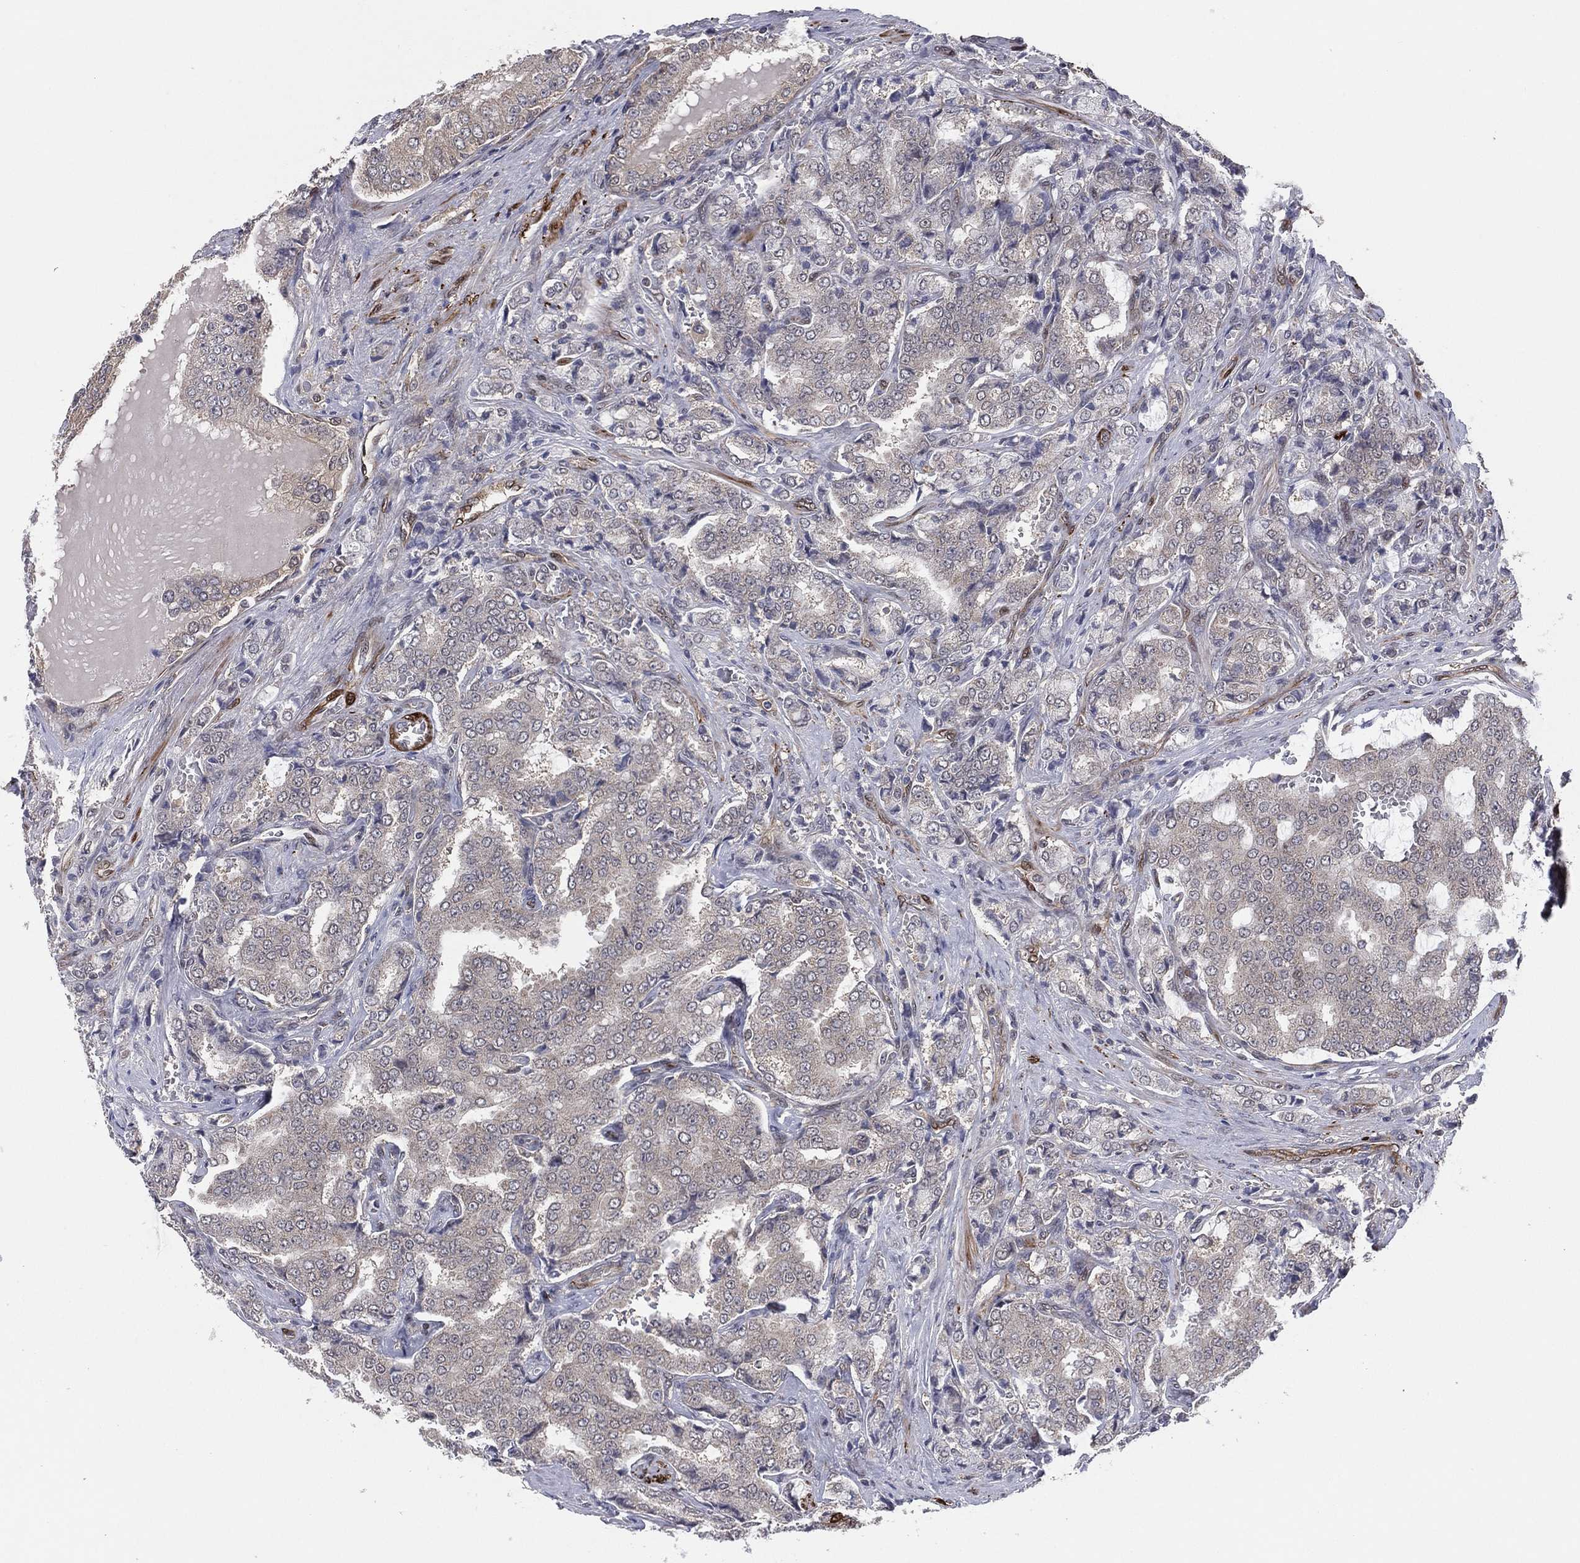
{"staining": {"intensity": "negative", "quantity": "none", "location": "none"}, "tissue": "prostate cancer", "cell_type": "Tumor cells", "image_type": "cancer", "snomed": [{"axis": "morphology", "description": "Adenocarcinoma, NOS"}, {"axis": "topography", "description": "Prostate"}], "caption": "Photomicrograph shows no protein staining in tumor cells of prostate adenocarcinoma tissue.", "gene": "SNCG", "patient": {"sex": "male", "age": 65}}